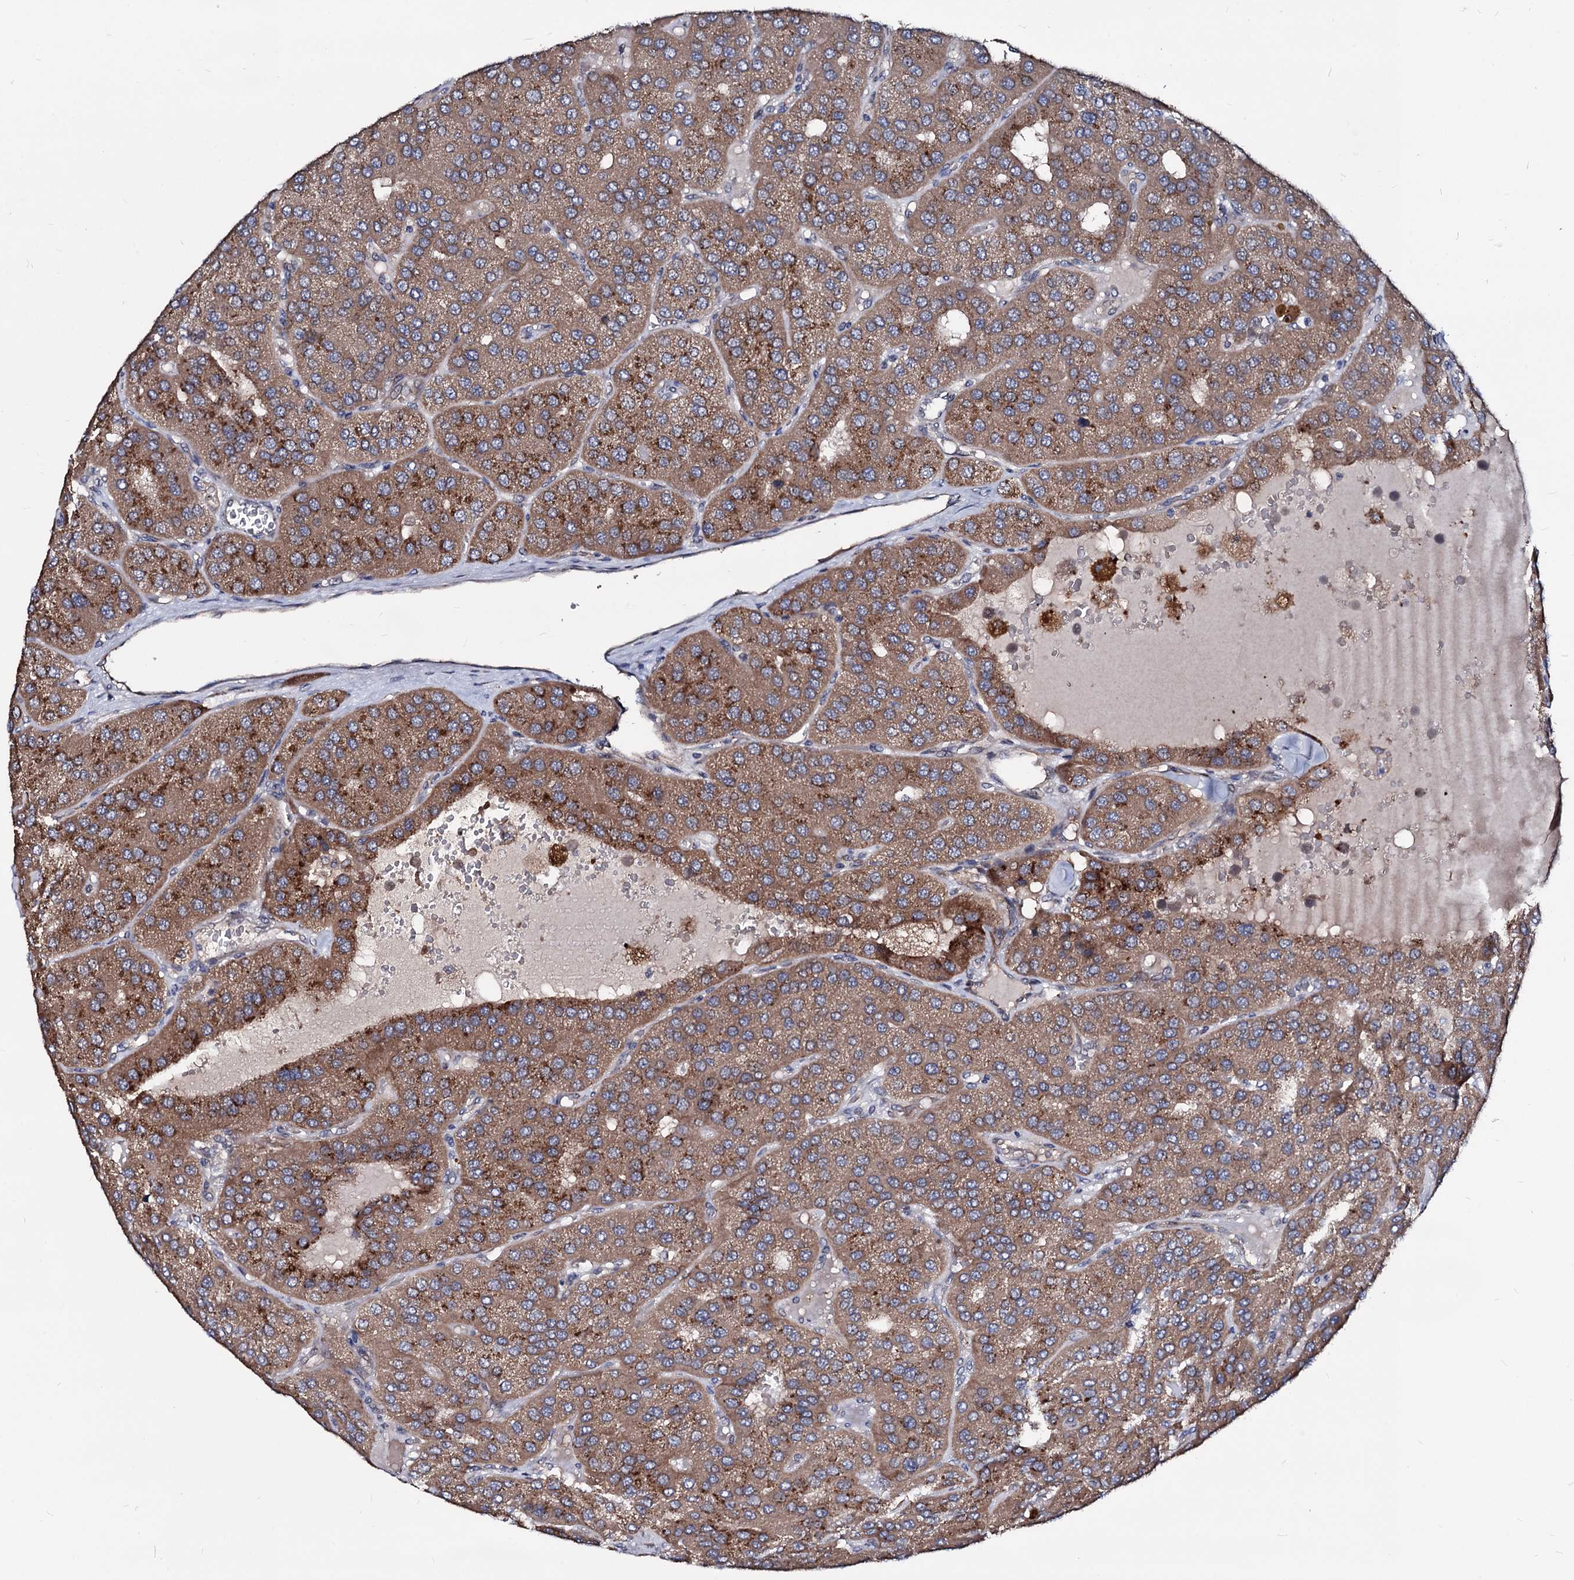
{"staining": {"intensity": "moderate", "quantity": ">75%", "location": "cytoplasmic/membranous"}, "tissue": "parathyroid gland", "cell_type": "Glandular cells", "image_type": "normal", "snomed": [{"axis": "morphology", "description": "Normal tissue, NOS"}, {"axis": "morphology", "description": "Adenoma, NOS"}, {"axis": "topography", "description": "Parathyroid gland"}], "caption": "Parathyroid gland was stained to show a protein in brown. There is medium levels of moderate cytoplasmic/membranous expression in approximately >75% of glandular cells. The staining was performed using DAB (3,3'-diaminobenzidine) to visualize the protein expression in brown, while the nuclei were stained in blue with hematoxylin (Magnification: 20x).", "gene": "SMAGP", "patient": {"sex": "female", "age": 86}}